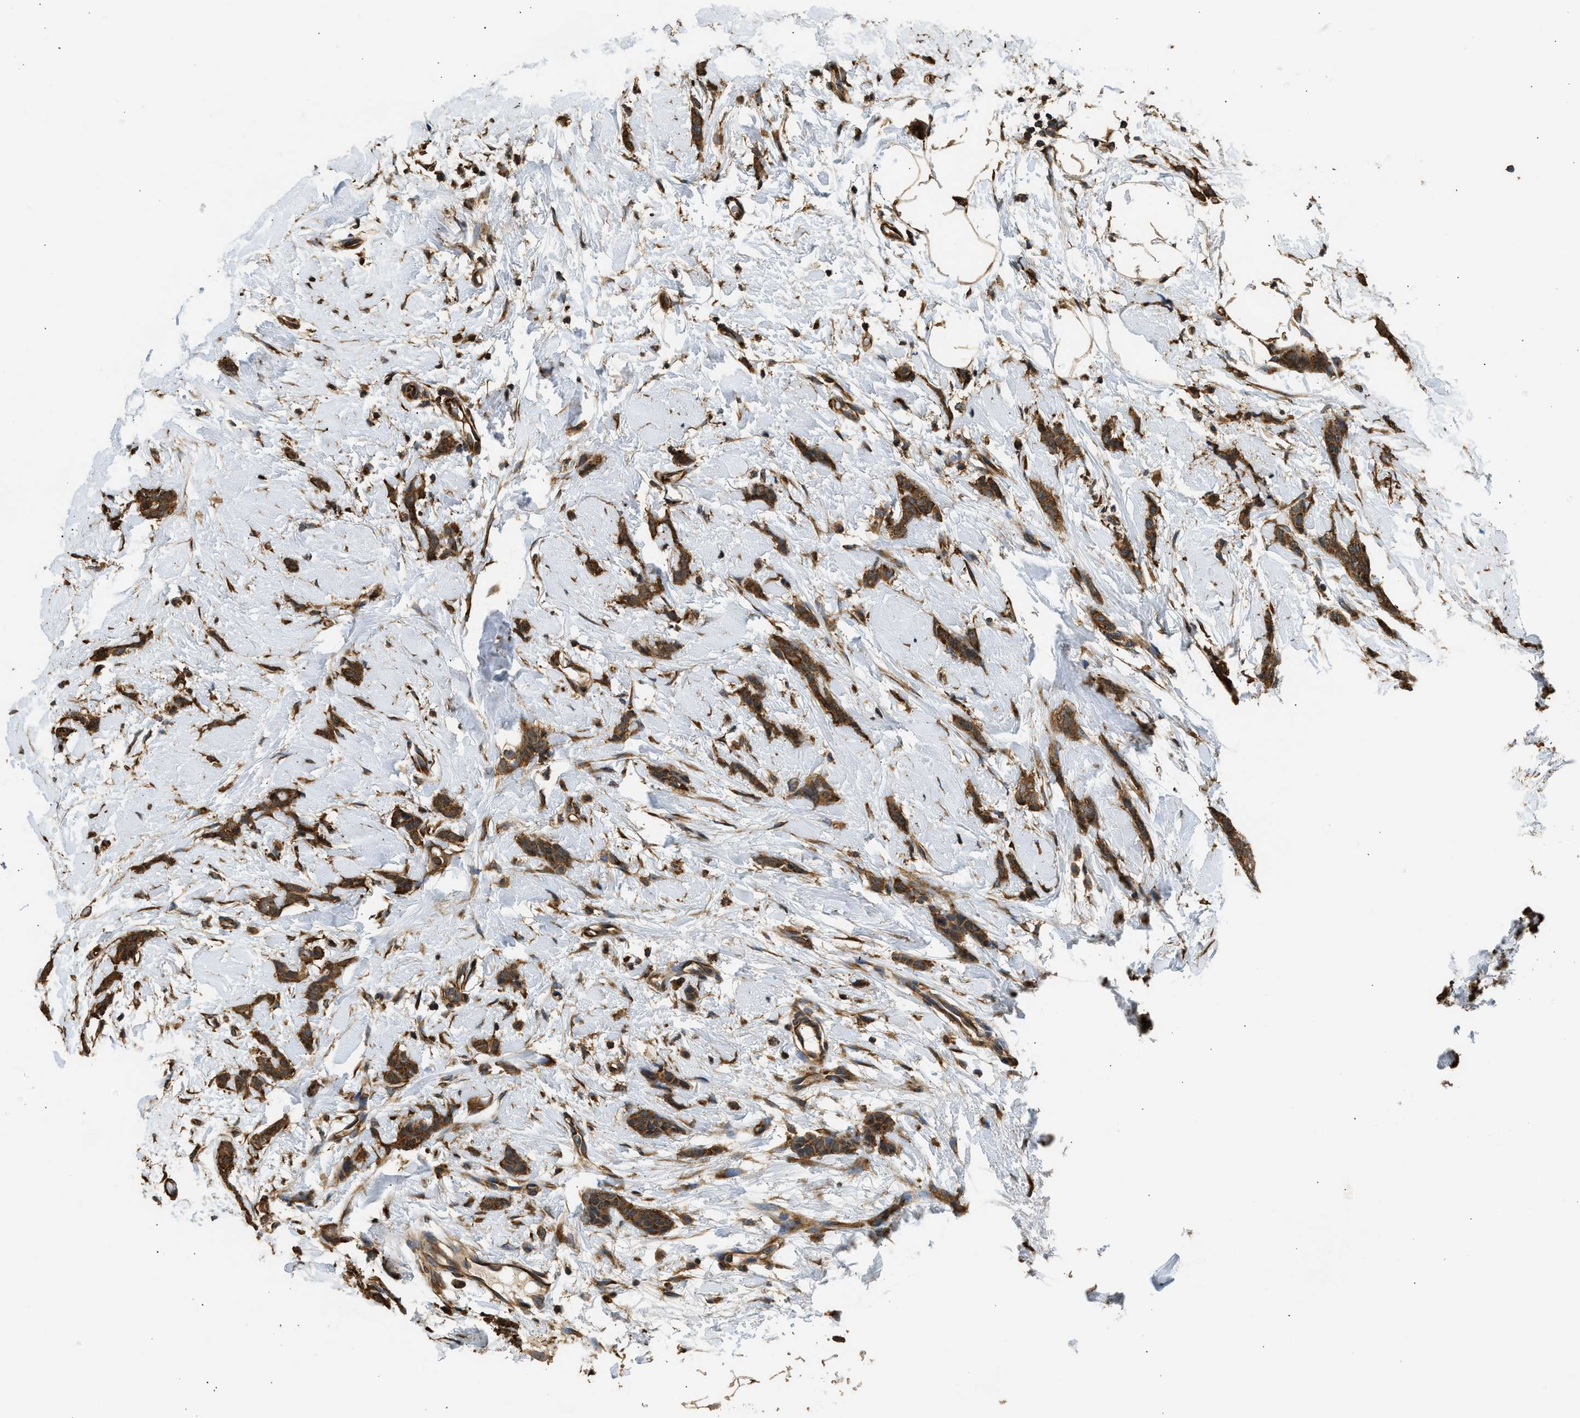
{"staining": {"intensity": "strong", "quantity": ">75%", "location": "cytoplasmic/membranous"}, "tissue": "breast cancer", "cell_type": "Tumor cells", "image_type": "cancer", "snomed": [{"axis": "morphology", "description": "Lobular carcinoma"}, {"axis": "topography", "description": "Skin"}, {"axis": "topography", "description": "Breast"}], "caption": "This is an image of immunohistochemistry staining of breast cancer, which shows strong positivity in the cytoplasmic/membranous of tumor cells.", "gene": "SLC36A4", "patient": {"sex": "female", "age": 46}}